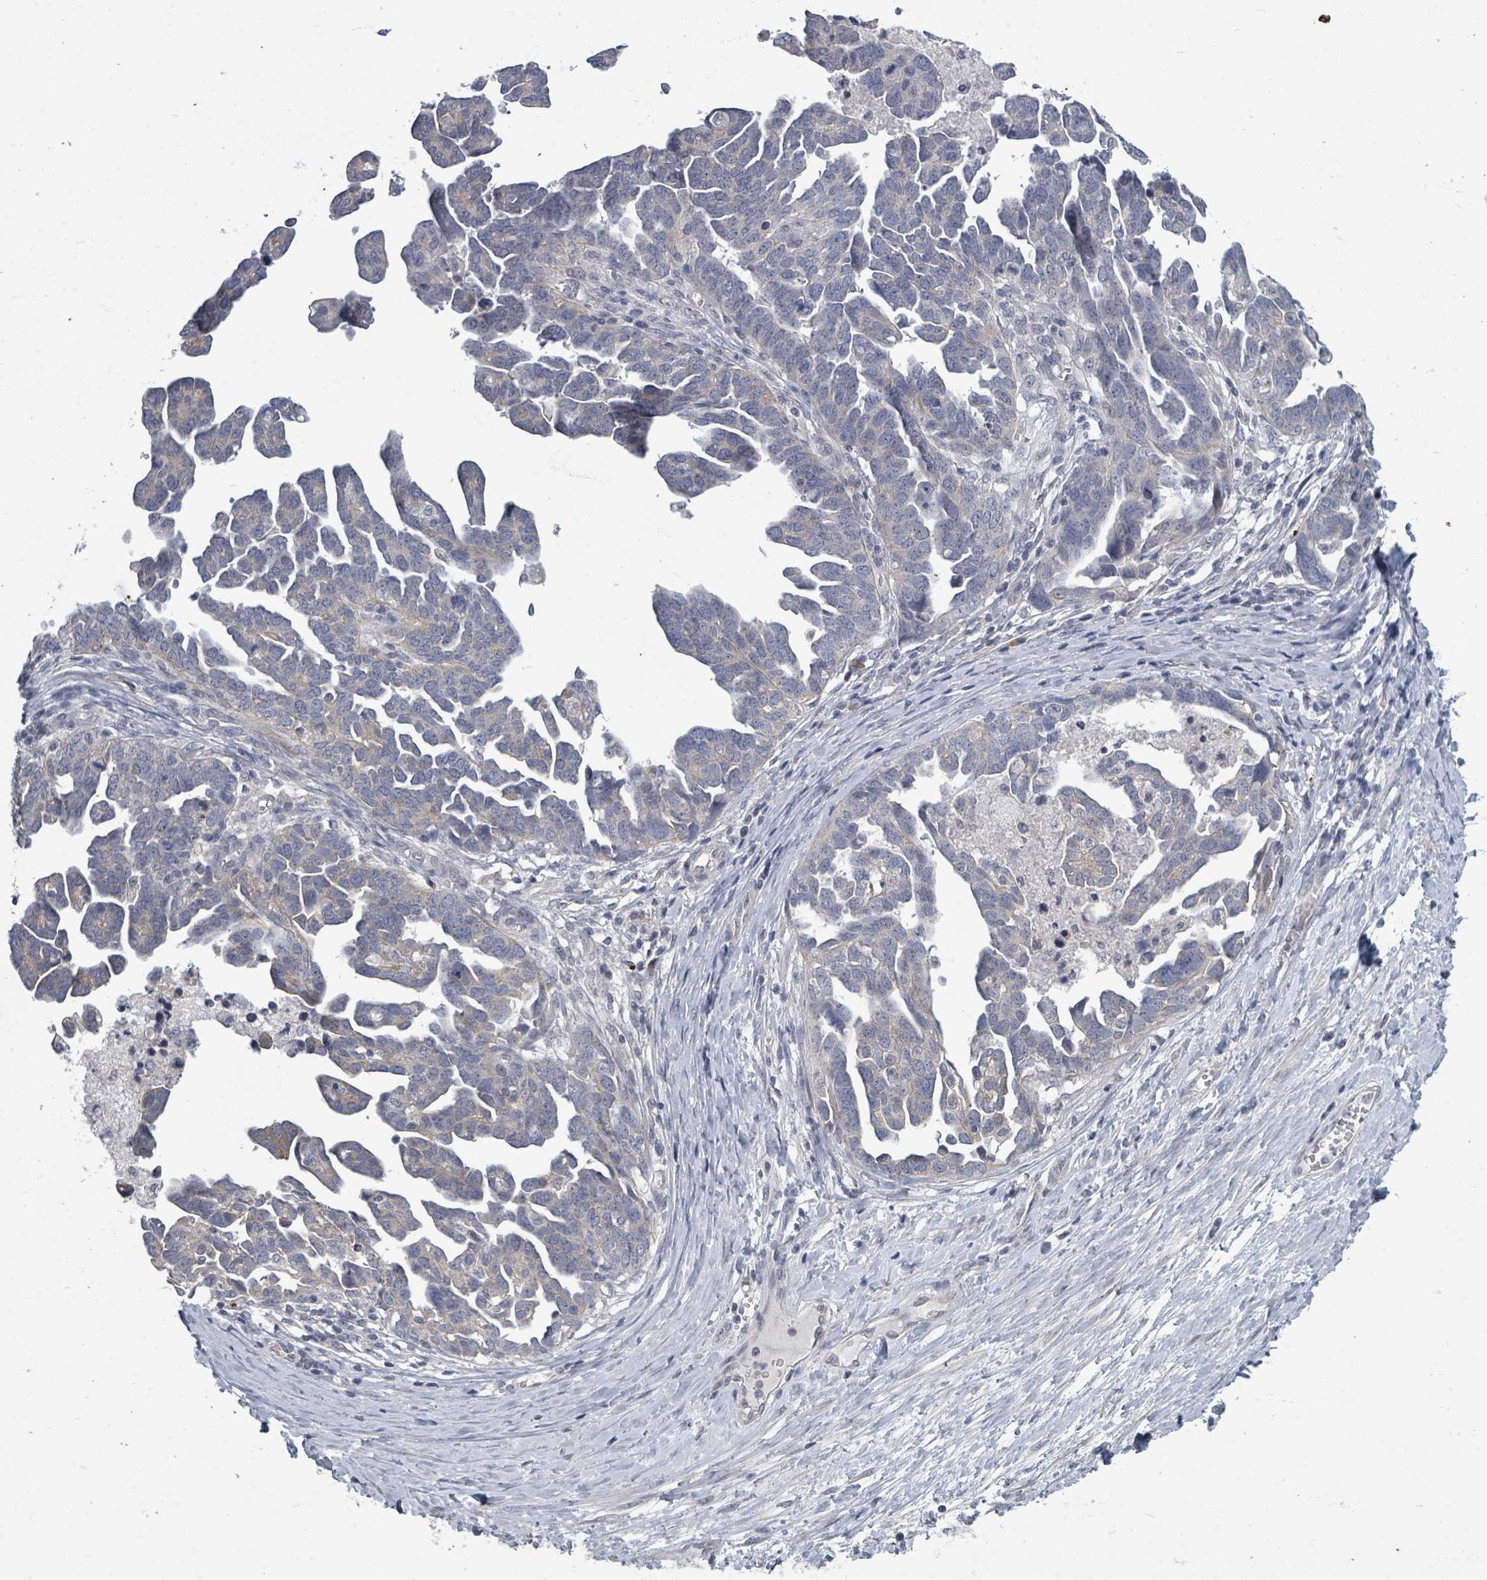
{"staining": {"intensity": "weak", "quantity": "<25%", "location": "cytoplasmic/membranous"}, "tissue": "ovarian cancer", "cell_type": "Tumor cells", "image_type": "cancer", "snomed": [{"axis": "morphology", "description": "Cystadenocarcinoma, serous, NOS"}, {"axis": "topography", "description": "Ovary"}], "caption": "Tumor cells show no significant protein staining in ovarian cancer. The staining is performed using DAB (3,3'-diaminobenzidine) brown chromogen with nuclei counter-stained in using hematoxylin.", "gene": "ASB12", "patient": {"sex": "female", "age": 54}}